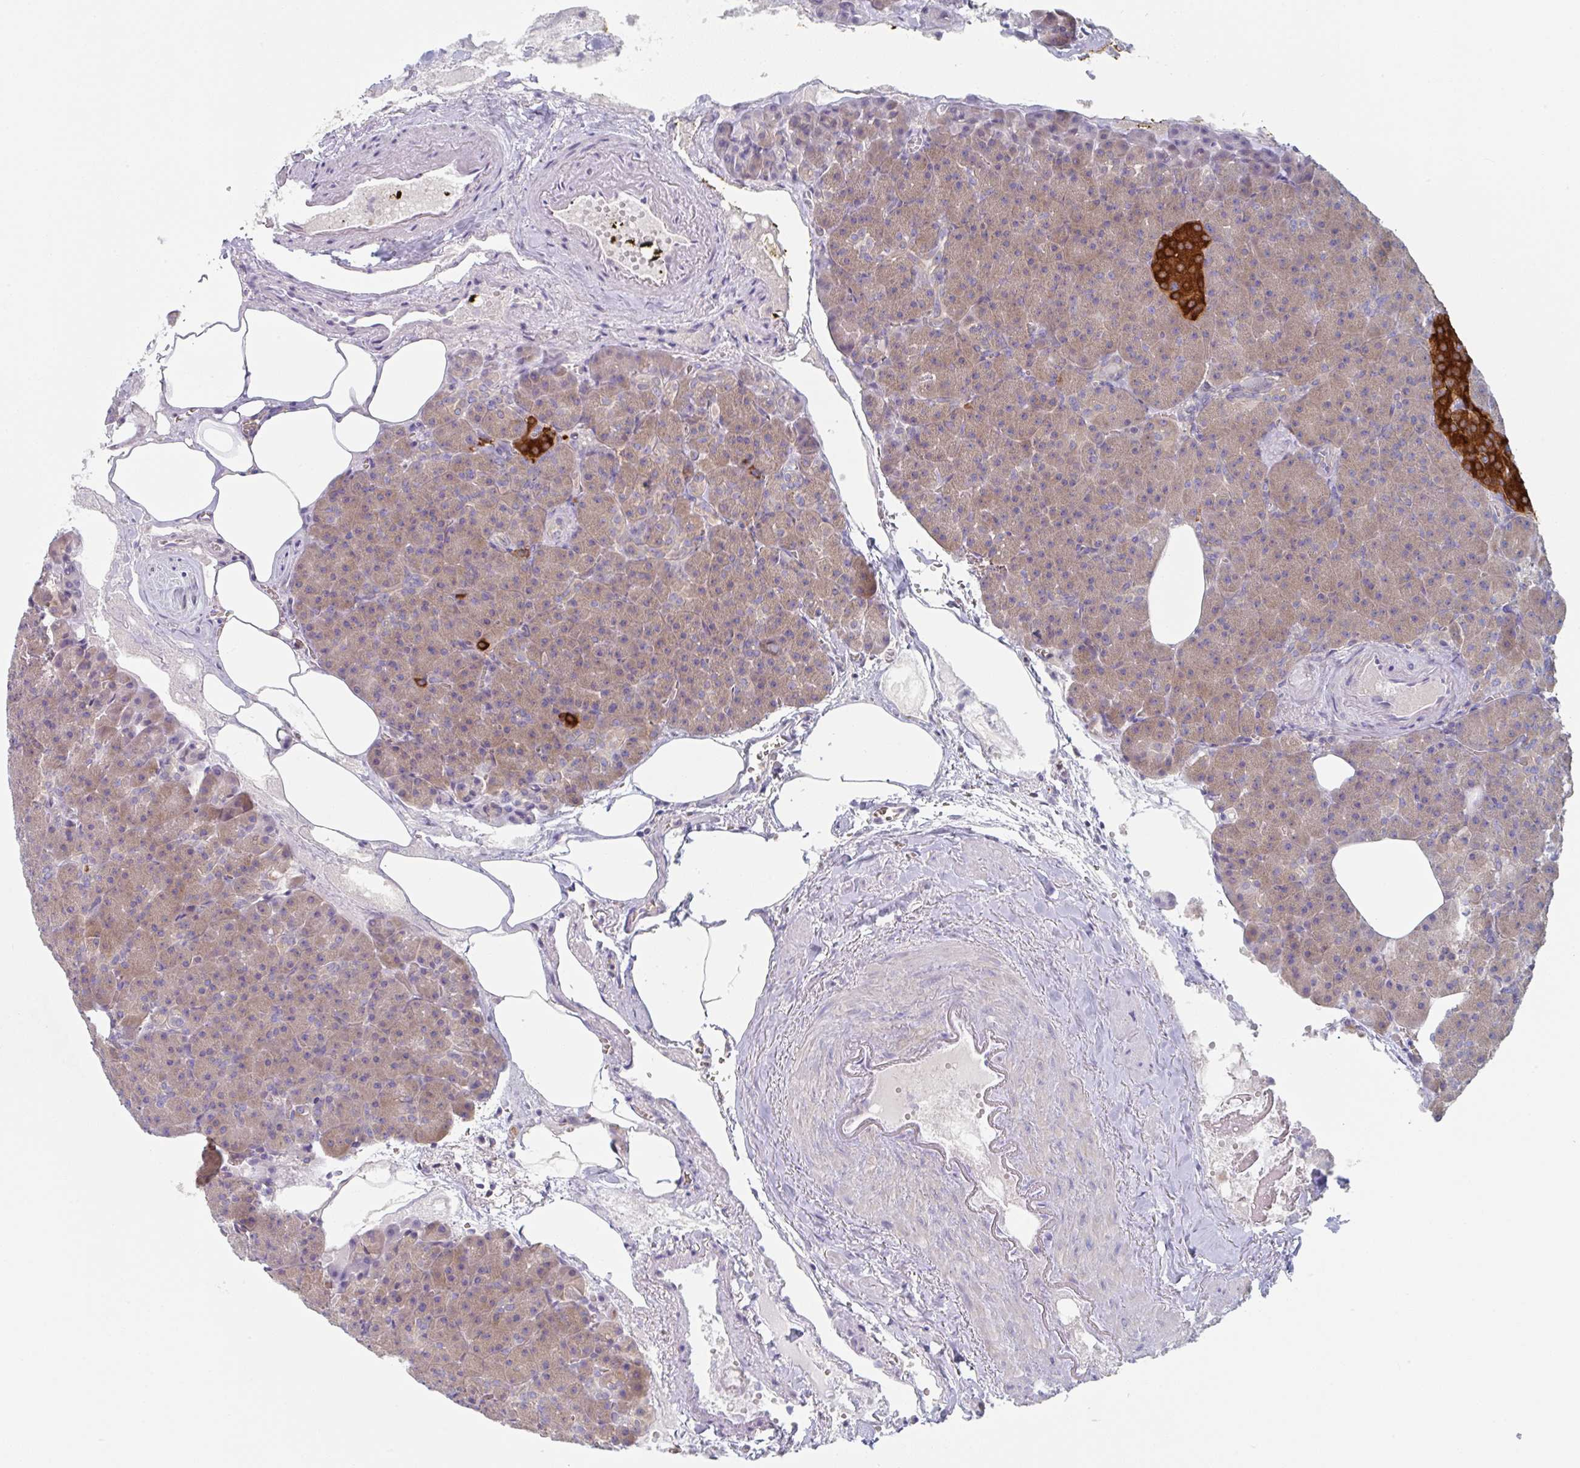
{"staining": {"intensity": "moderate", "quantity": "25%-75%", "location": "cytoplasmic/membranous"}, "tissue": "pancreas", "cell_type": "Exocrine glandular cells", "image_type": "normal", "snomed": [{"axis": "morphology", "description": "Normal tissue, NOS"}, {"axis": "topography", "description": "Pancreas"}], "caption": "Brown immunohistochemical staining in normal pancreas exhibits moderate cytoplasmic/membranous expression in about 25%-75% of exocrine glandular cells.", "gene": "AMPD2", "patient": {"sex": "female", "age": 74}}